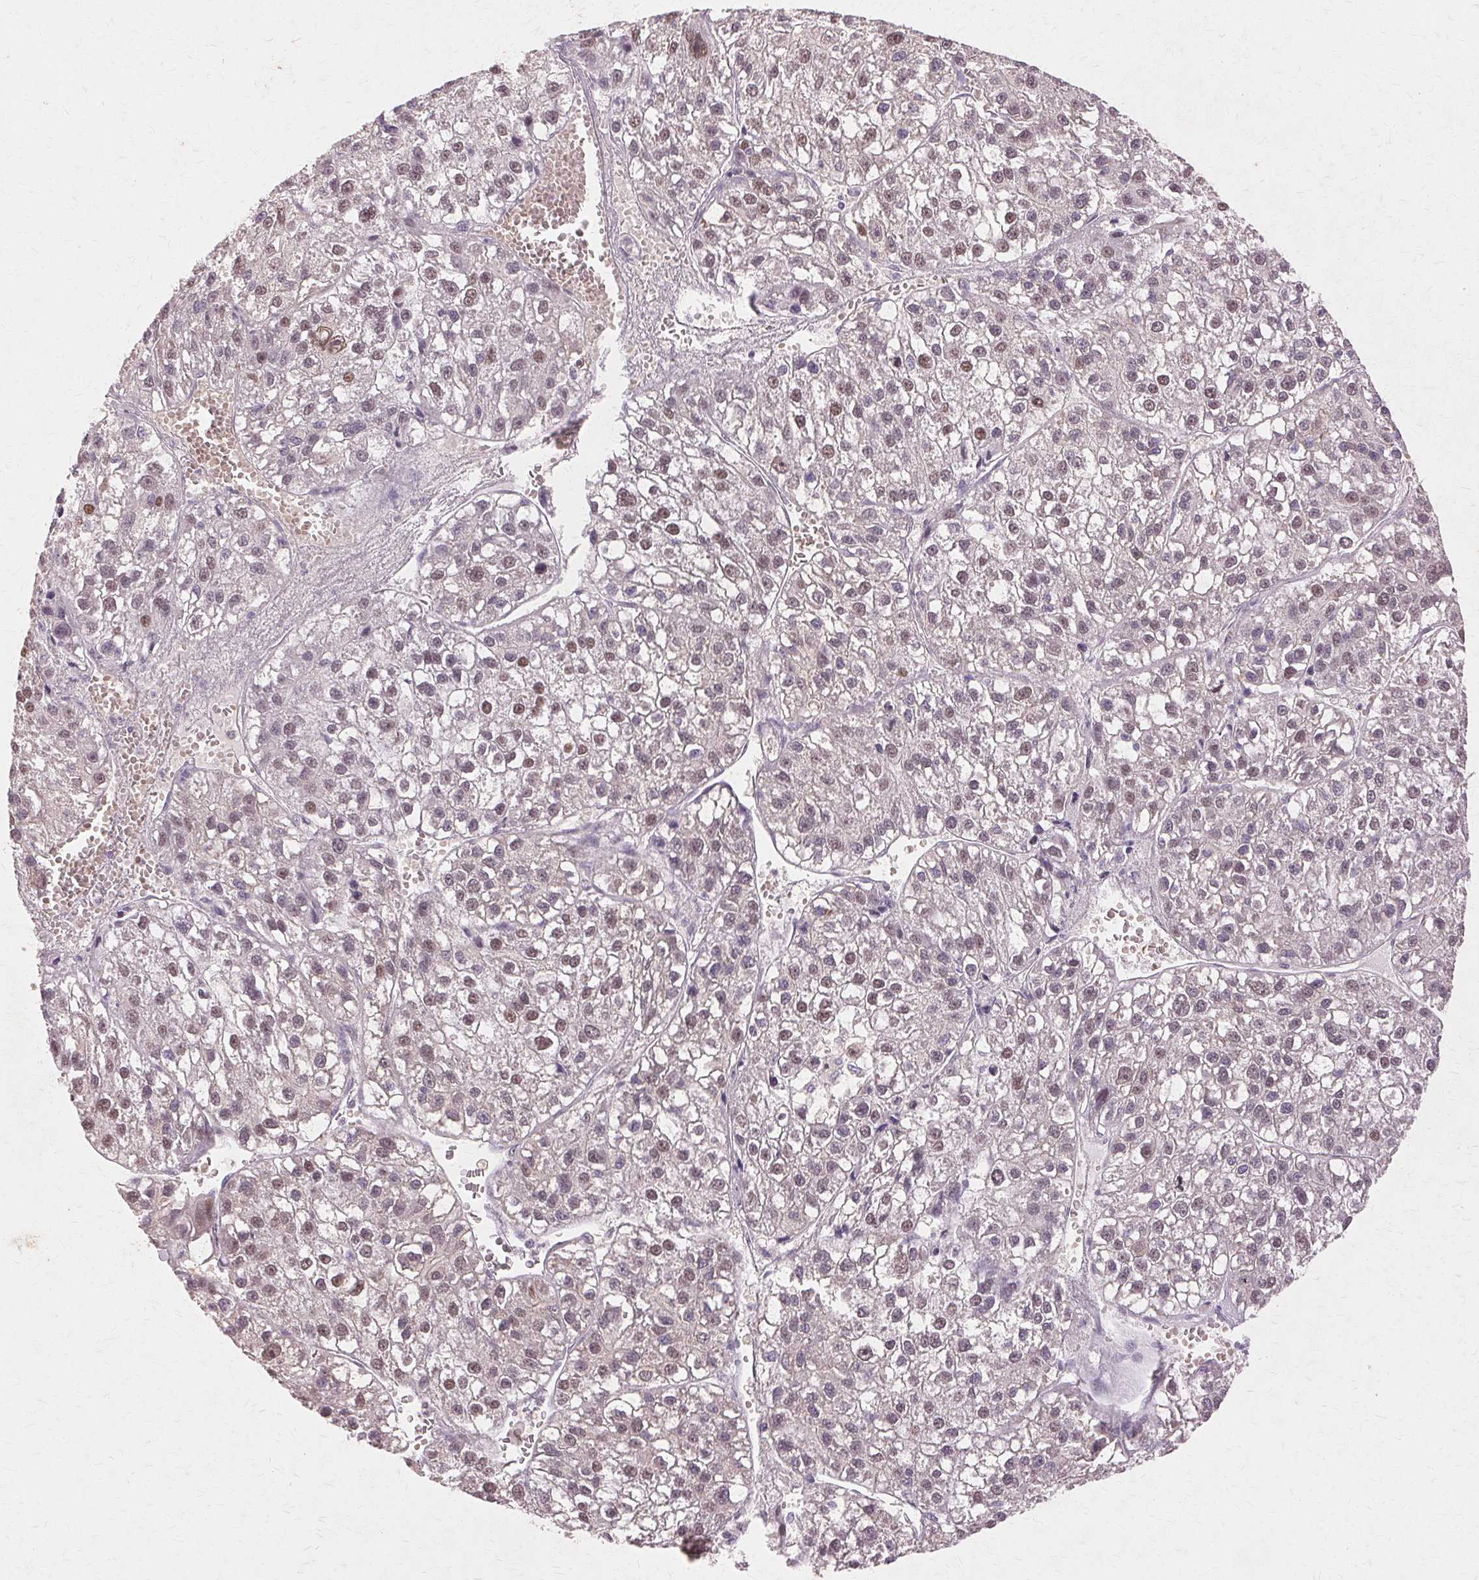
{"staining": {"intensity": "weak", "quantity": "25%-75%", "location": "nuclear"}, "tissue": "liver cancer", "cell_type": "Tumor cells", "image_type": "cancer", "snomed": [{"axis": "morphology", "description": "Carcinoma, Hepatocellular, NOS"}, {"axis": "topography", "description": "Liver"}], "caption": "A micrograph showing weak nuclear expression in about 25%-75% of tumor cells in liver cancer (hepatocellular carcinoma), as visualized by brown immunohistochemical staining.", "gene": "PRMT5", "patient": {"sex": "female", "age": 70}}